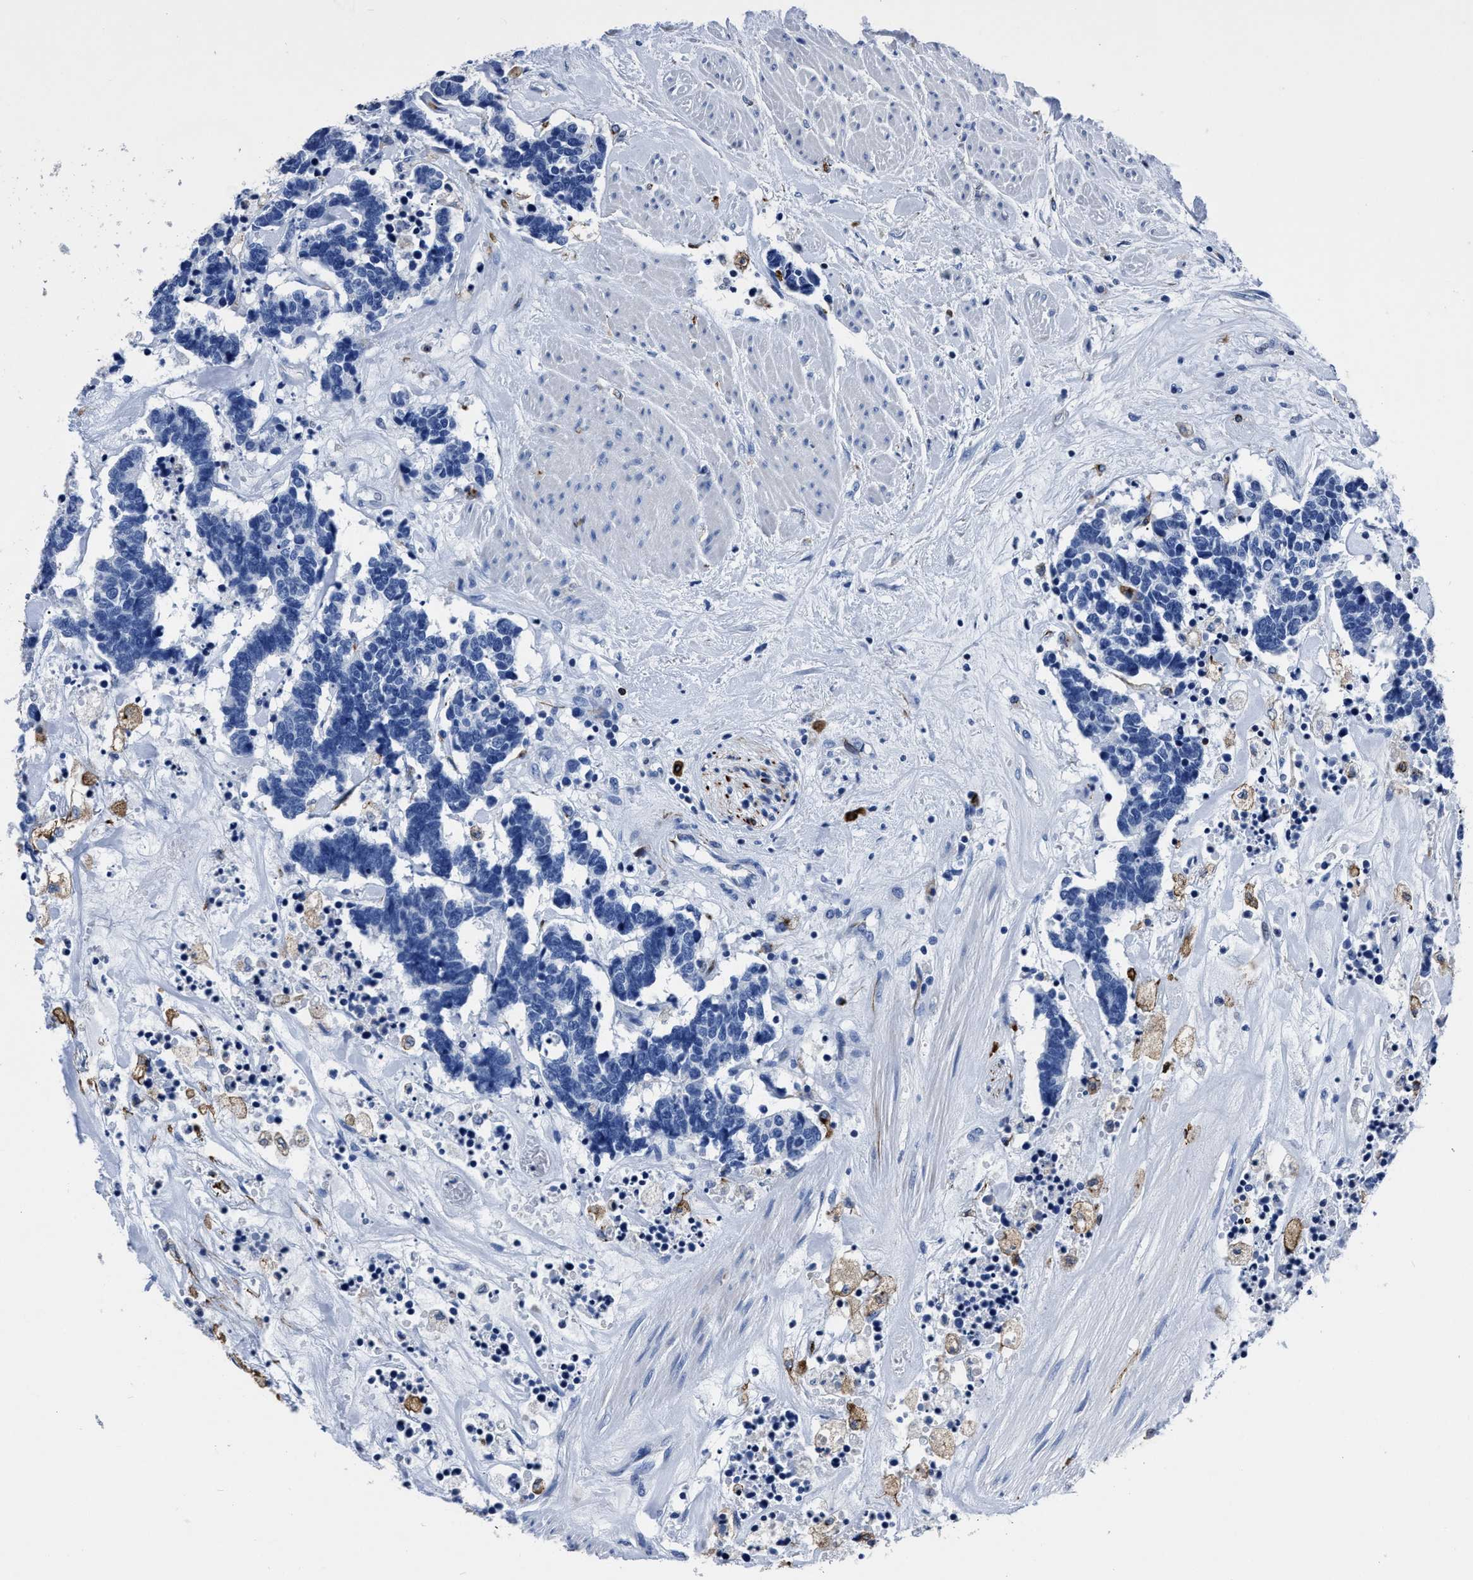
{"staining": {"intensity": "negative", "quantity": "none", "location": "none"}, "tissue": "carcinoid", "cell_type": "Tumor cells", "image_type": "cancer", "snomed": [{"axis": "morphology", "description": "Carcinoma, NOS"}, {"axis": "morphology", "description": "Carcinoid, malignant, NOS"}, {"axis": "topography", "description": "Urinary bladder"}], "caption": "Tumor cells are negative for brown protein staining in carcinoid. (Brightfield microscopy of DAB (3,3'-diaminobenzidine) immunohistochemistry (IHC) at high magnification).", "gene": "OR10G3", "patient": {"sex": "male", "age": 57}}